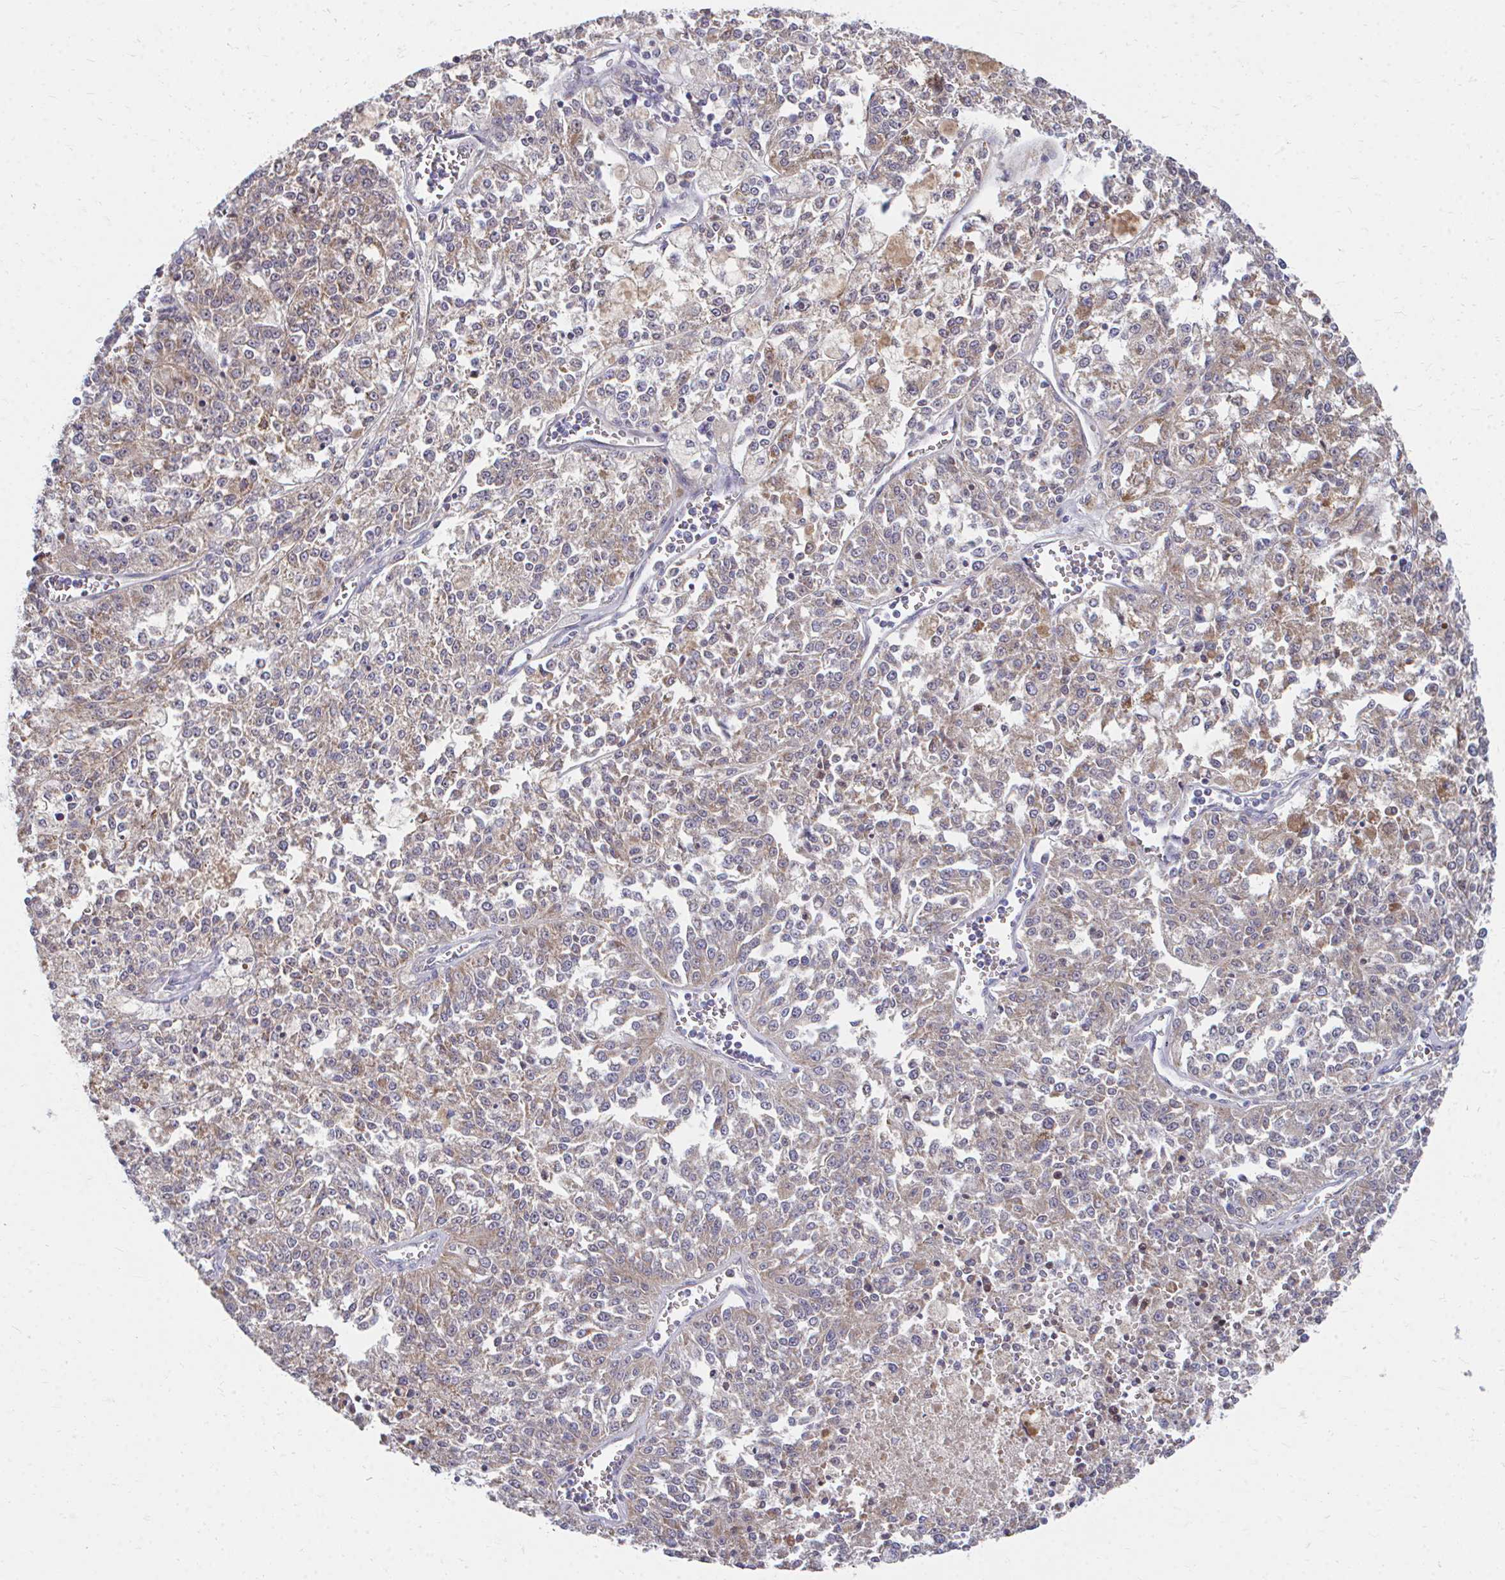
{"staining": {"intensity": "weak", "quantity": ">75%", "location": "cytoplasmic/membranous"}, "tissue": "melanoma", "cell_type": "Tumor cells", "image_type": "cancer", "snomed": [{"axis": "morphology", "description": "Malignant melanoma, NOS"}, {"axis": "topography", "description": "Skin"}], "caption": "Weak cytoplasmic/membranous protein expression is seen in about >75% of tumor cells in malignant melanoma. (Stains: DAB in brown, nuclei in blue, Microscopy: brightfield microscopy at high magnification).", "gene": "PEX3", "patient": {"sex": "female", "age": 64}}